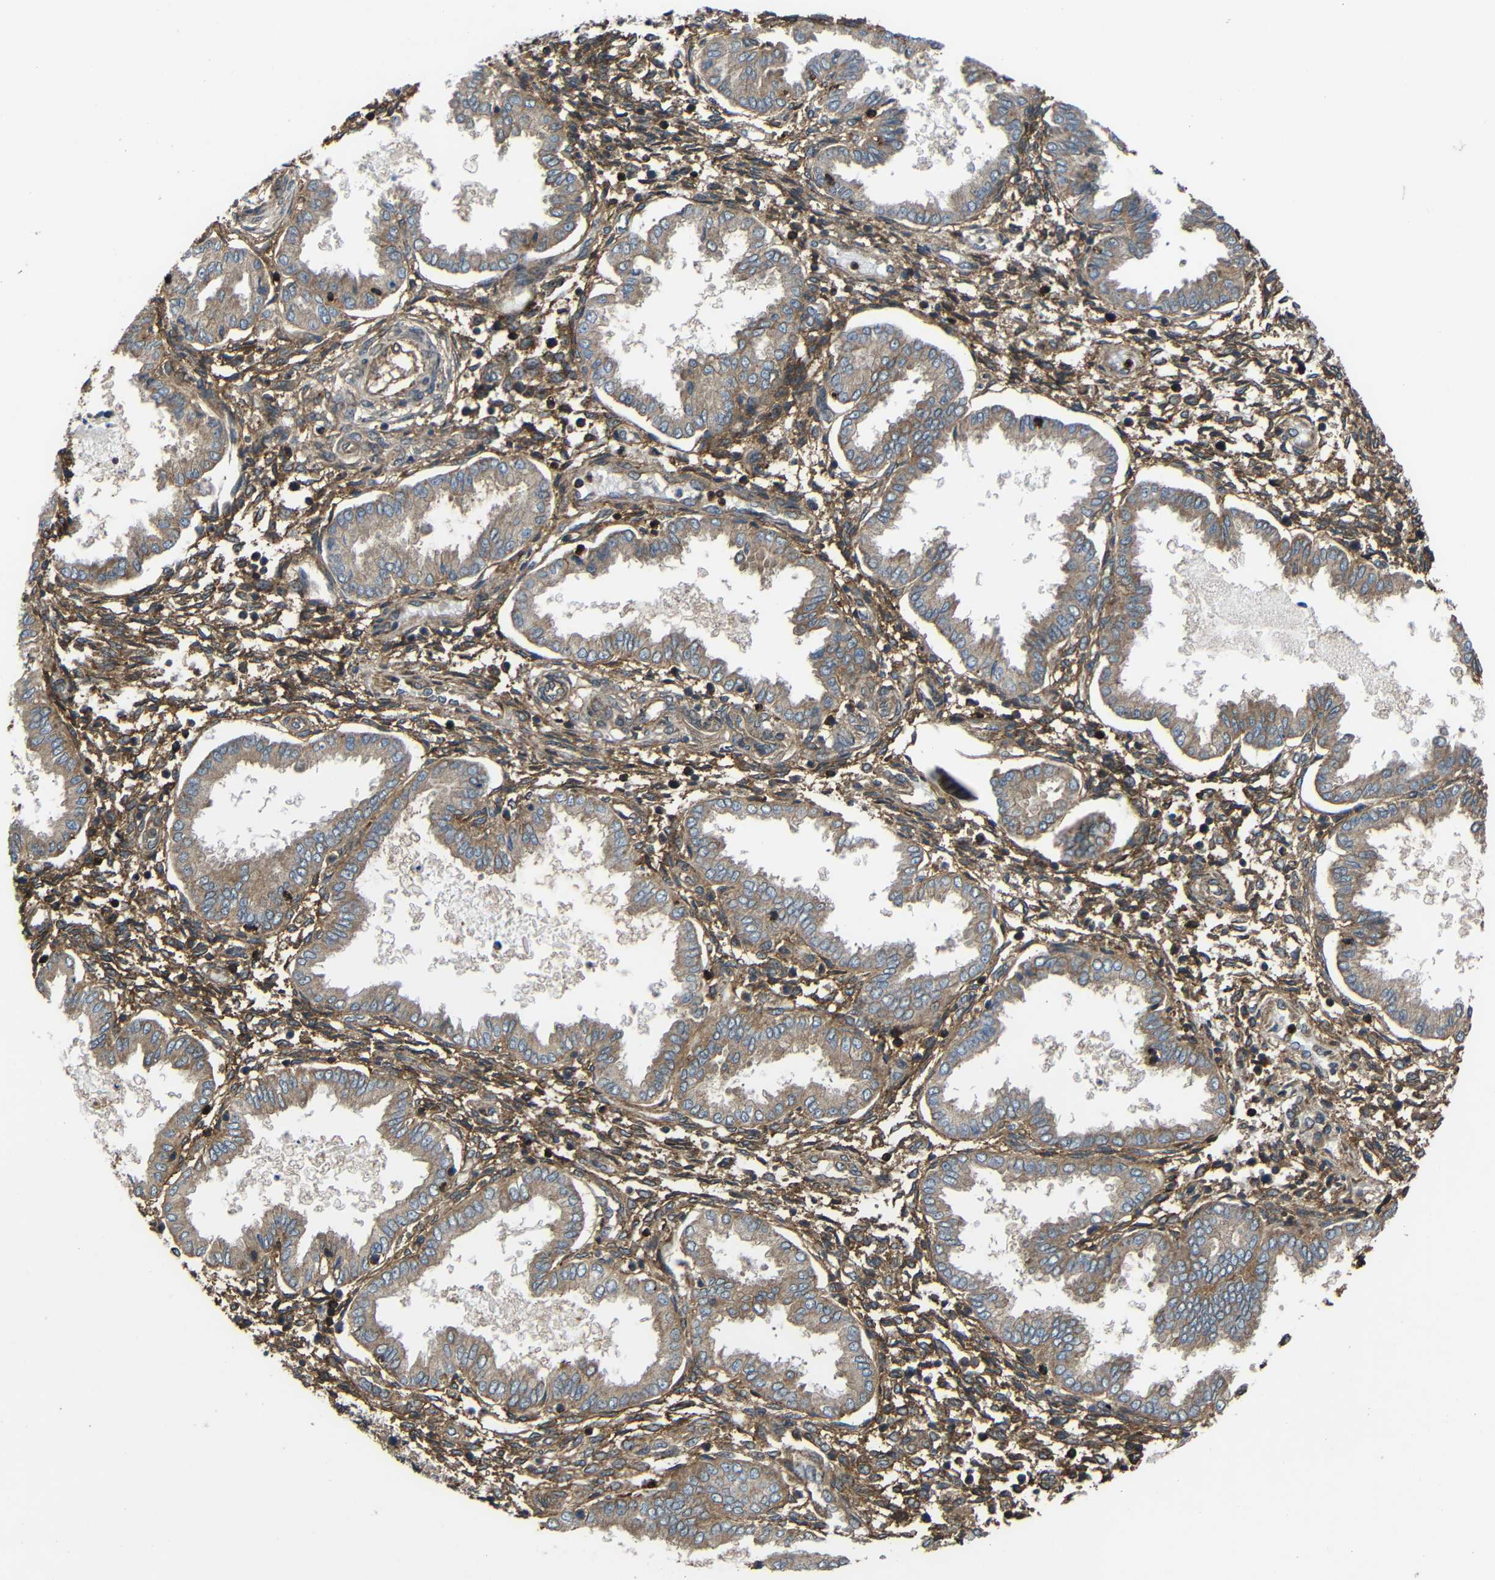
{"staining": {"intensity": "moderate", "quantity": ">75%", "location": "cytoplasmic/membranous"}, "tissue": "endometrium", "cell_type": "Cells in endometrial stroma", "image_type": "normal", "snomed": [{"axis": "morphology", "description": "Normal tissue, NOS"}, {"axis": "topography", "description": "Endometrium"}], "caption": "Immunohistochemical staining of benign human endometrium demonstrates moderate cytoplasmic/membranous protein expression in approximately >75% of cells in endometrial stroma. (Brightfield microscopy of DAB IHC at high magnification).", "gene": "TREM2", "patient": {"sex": "female", "age": 33}}